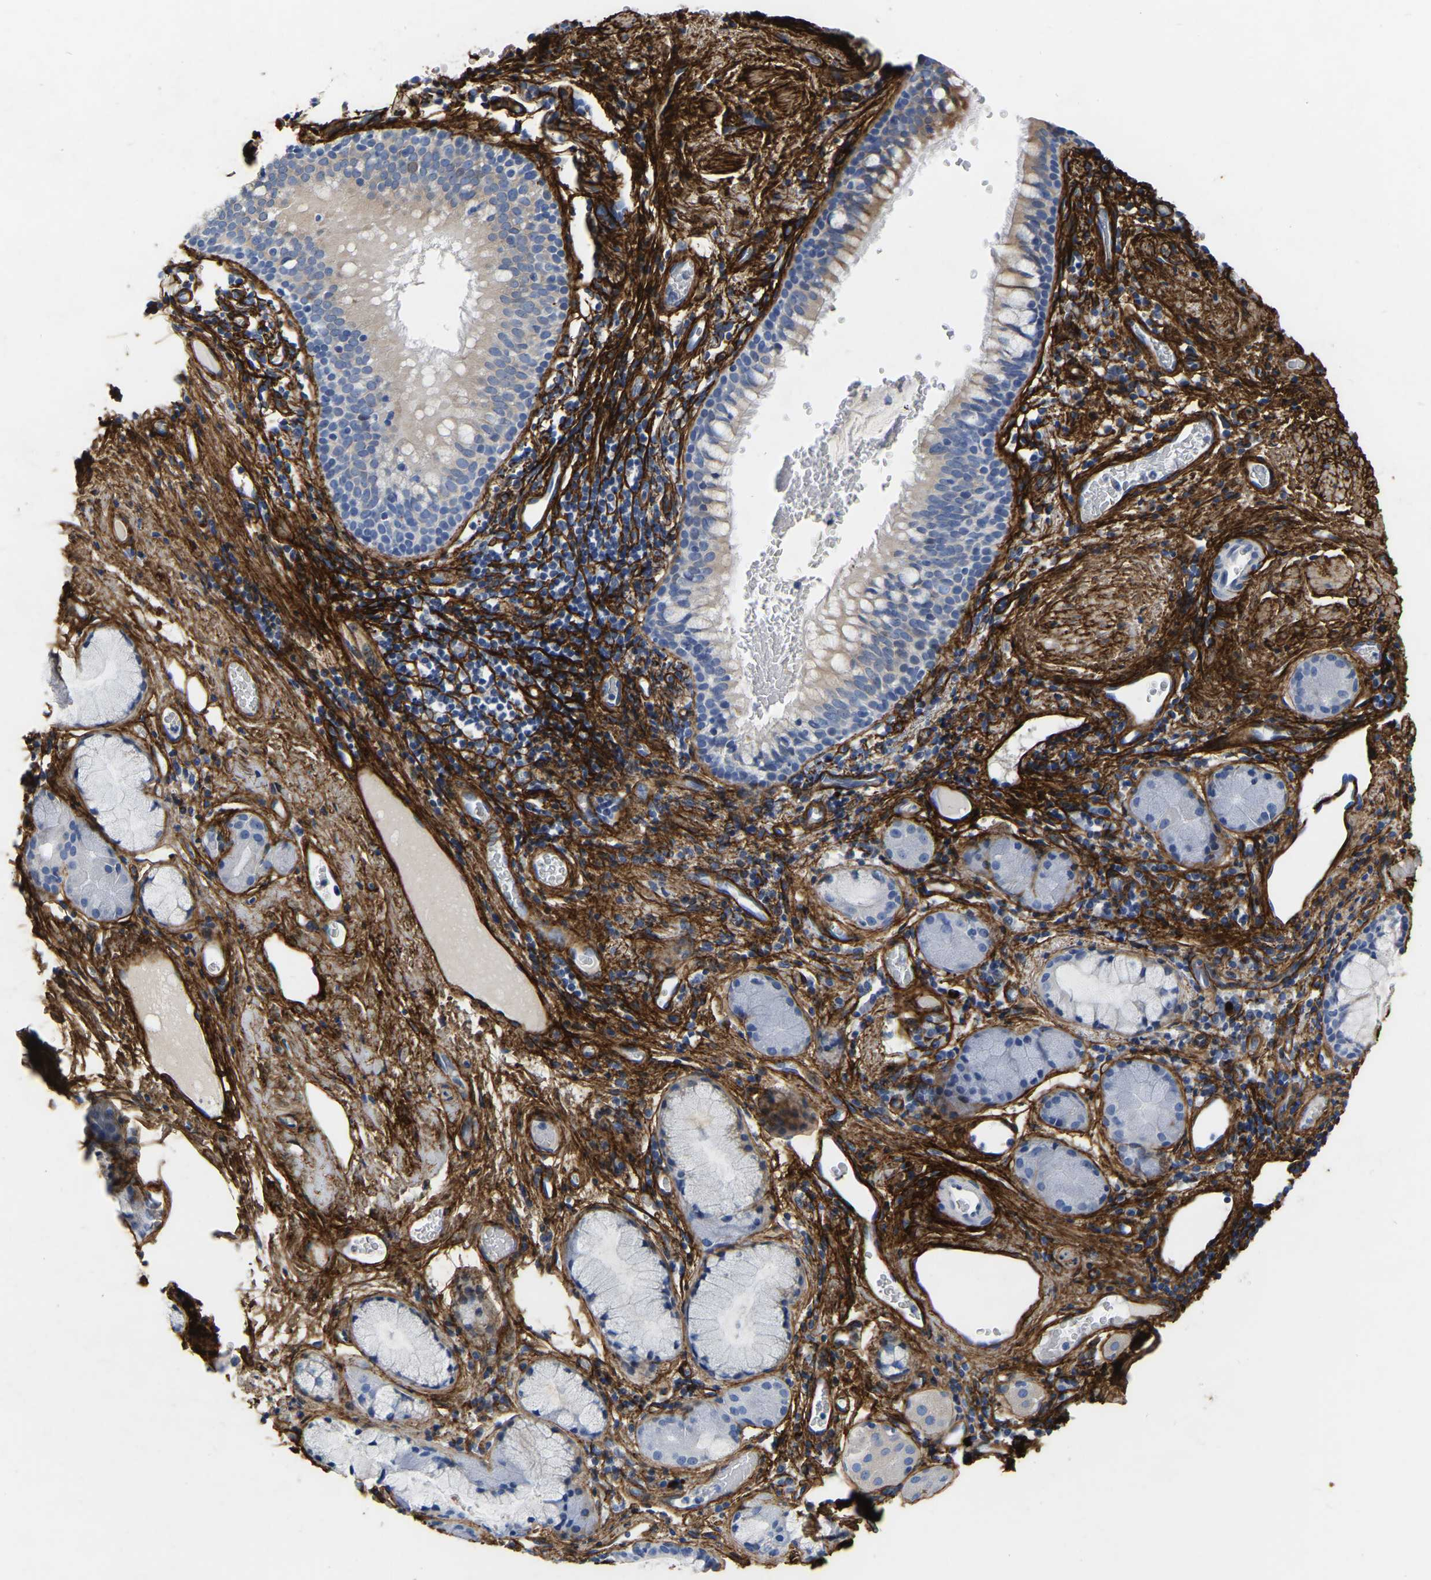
{"staining": {"intensity": "weak", "quantity": "<25%", "location": "cytoplasmic/membranous"}, "tissue": "bronchus", "cell_type": "Respiratory epithelial cells", "image_type": "normal", "snomed": [{"axis": "morphology", "description": "Normal tissue, NOS"}, {"axis": "morphology", "description": "Inflammation, NOS"}, {"axis": "topography", "description": "Cartilage tissue"}, {"axis": "topography", "description": "Bronchus"}], "caption": "Respiratory epithelial cells are negative for protein expression in normal human bronchus. (DAB immunohistochemistry with hematoxylin counter stain).", "gene": "COL6A1", "patient": {"sex": "male", "age": 77}}